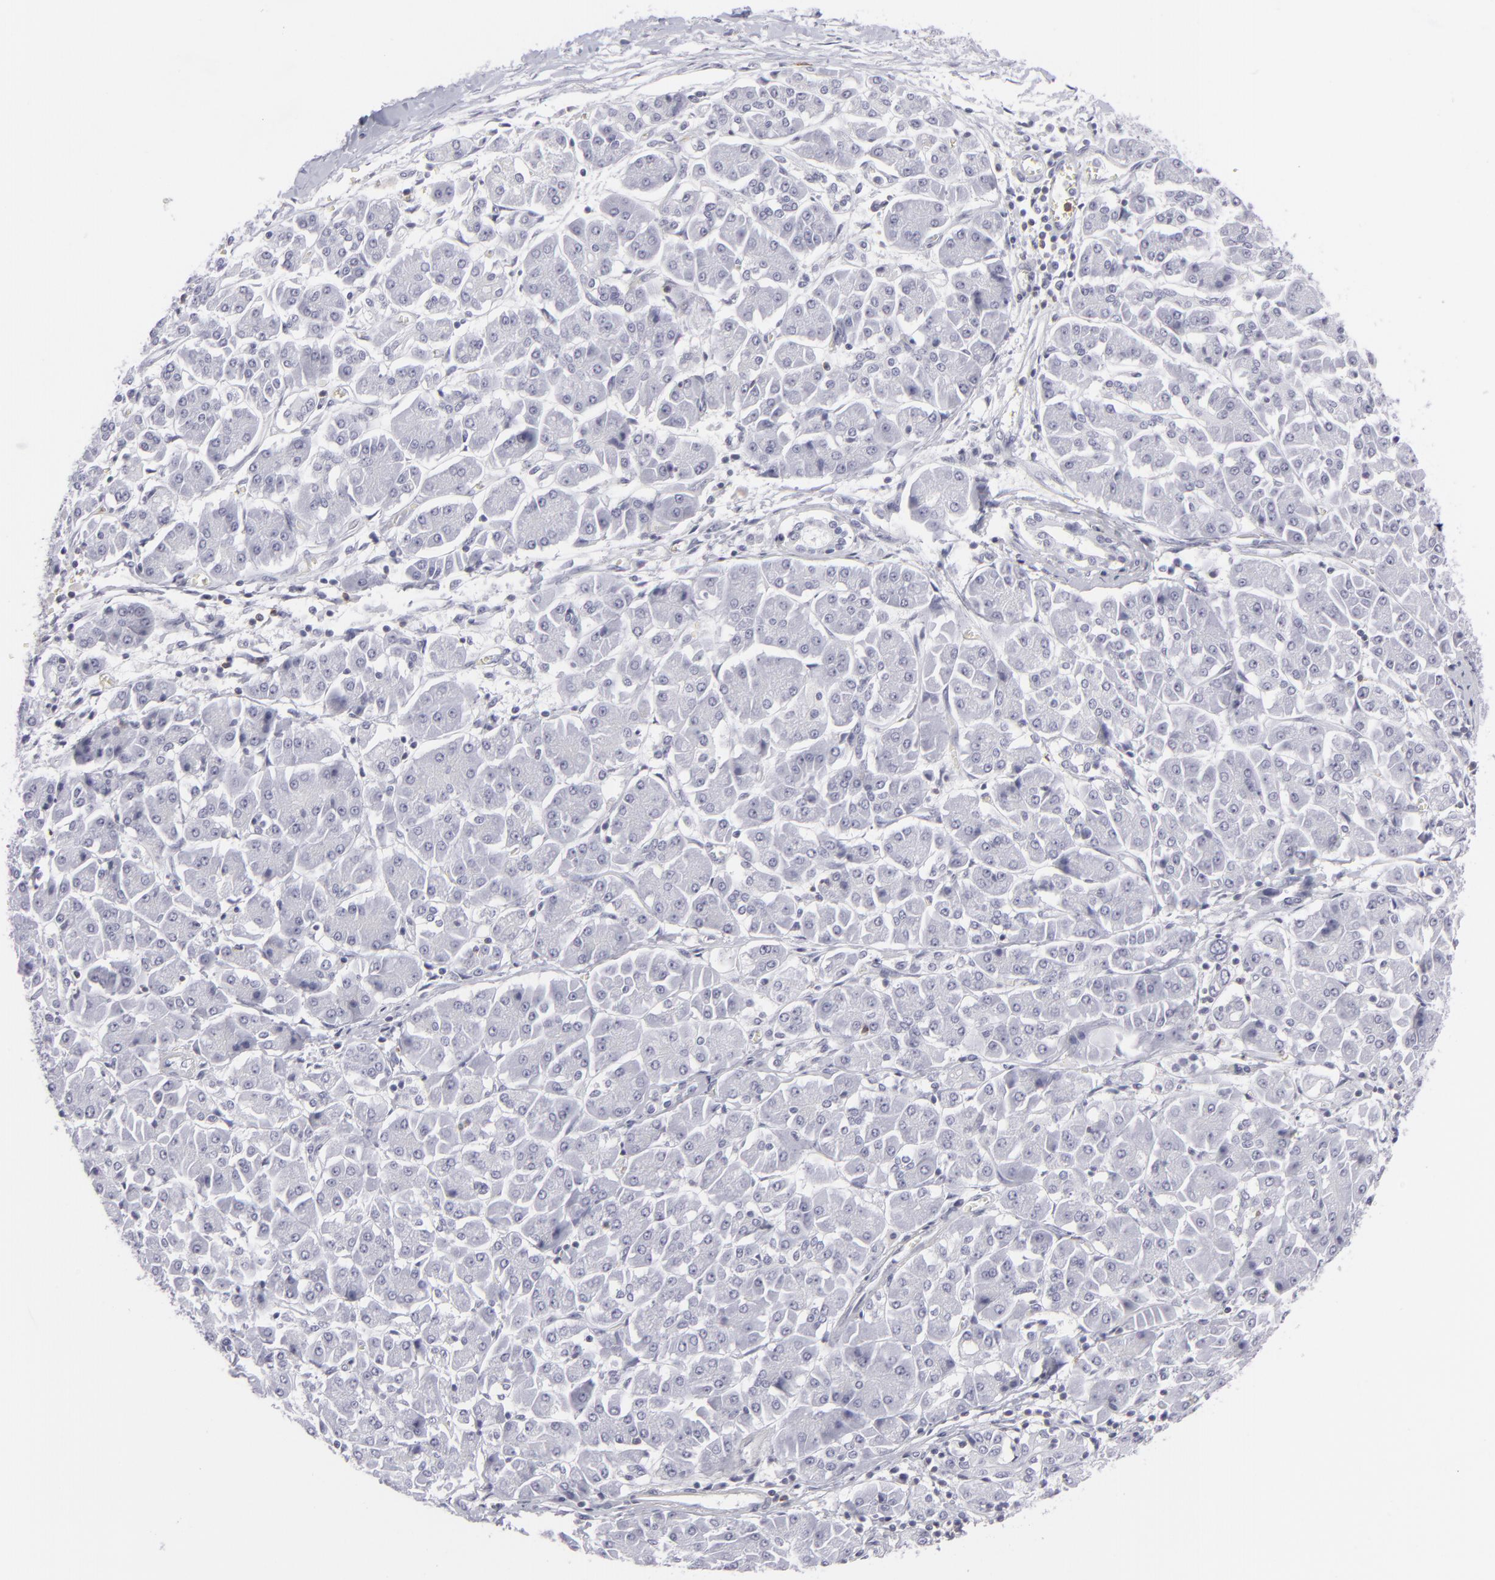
{"staining": {"intensity": "negative", "quantity": "none", "location": "none"}, "tissue": "pancreatic cancer", "cell_type": "Tumor cells", "image_type": "cancer", "snomed": [{"axis": "morphology", "description": "Adenocarcinoma, NOS"}, {"axis": "topography", "description": "Pancreas"}], "caption": "Image shows no significant protein expression in tumor cells of pancreatic cancer (adenocarcinoma).", "gene": "CD7", "patient": {"sex": "female", "age": 57}}